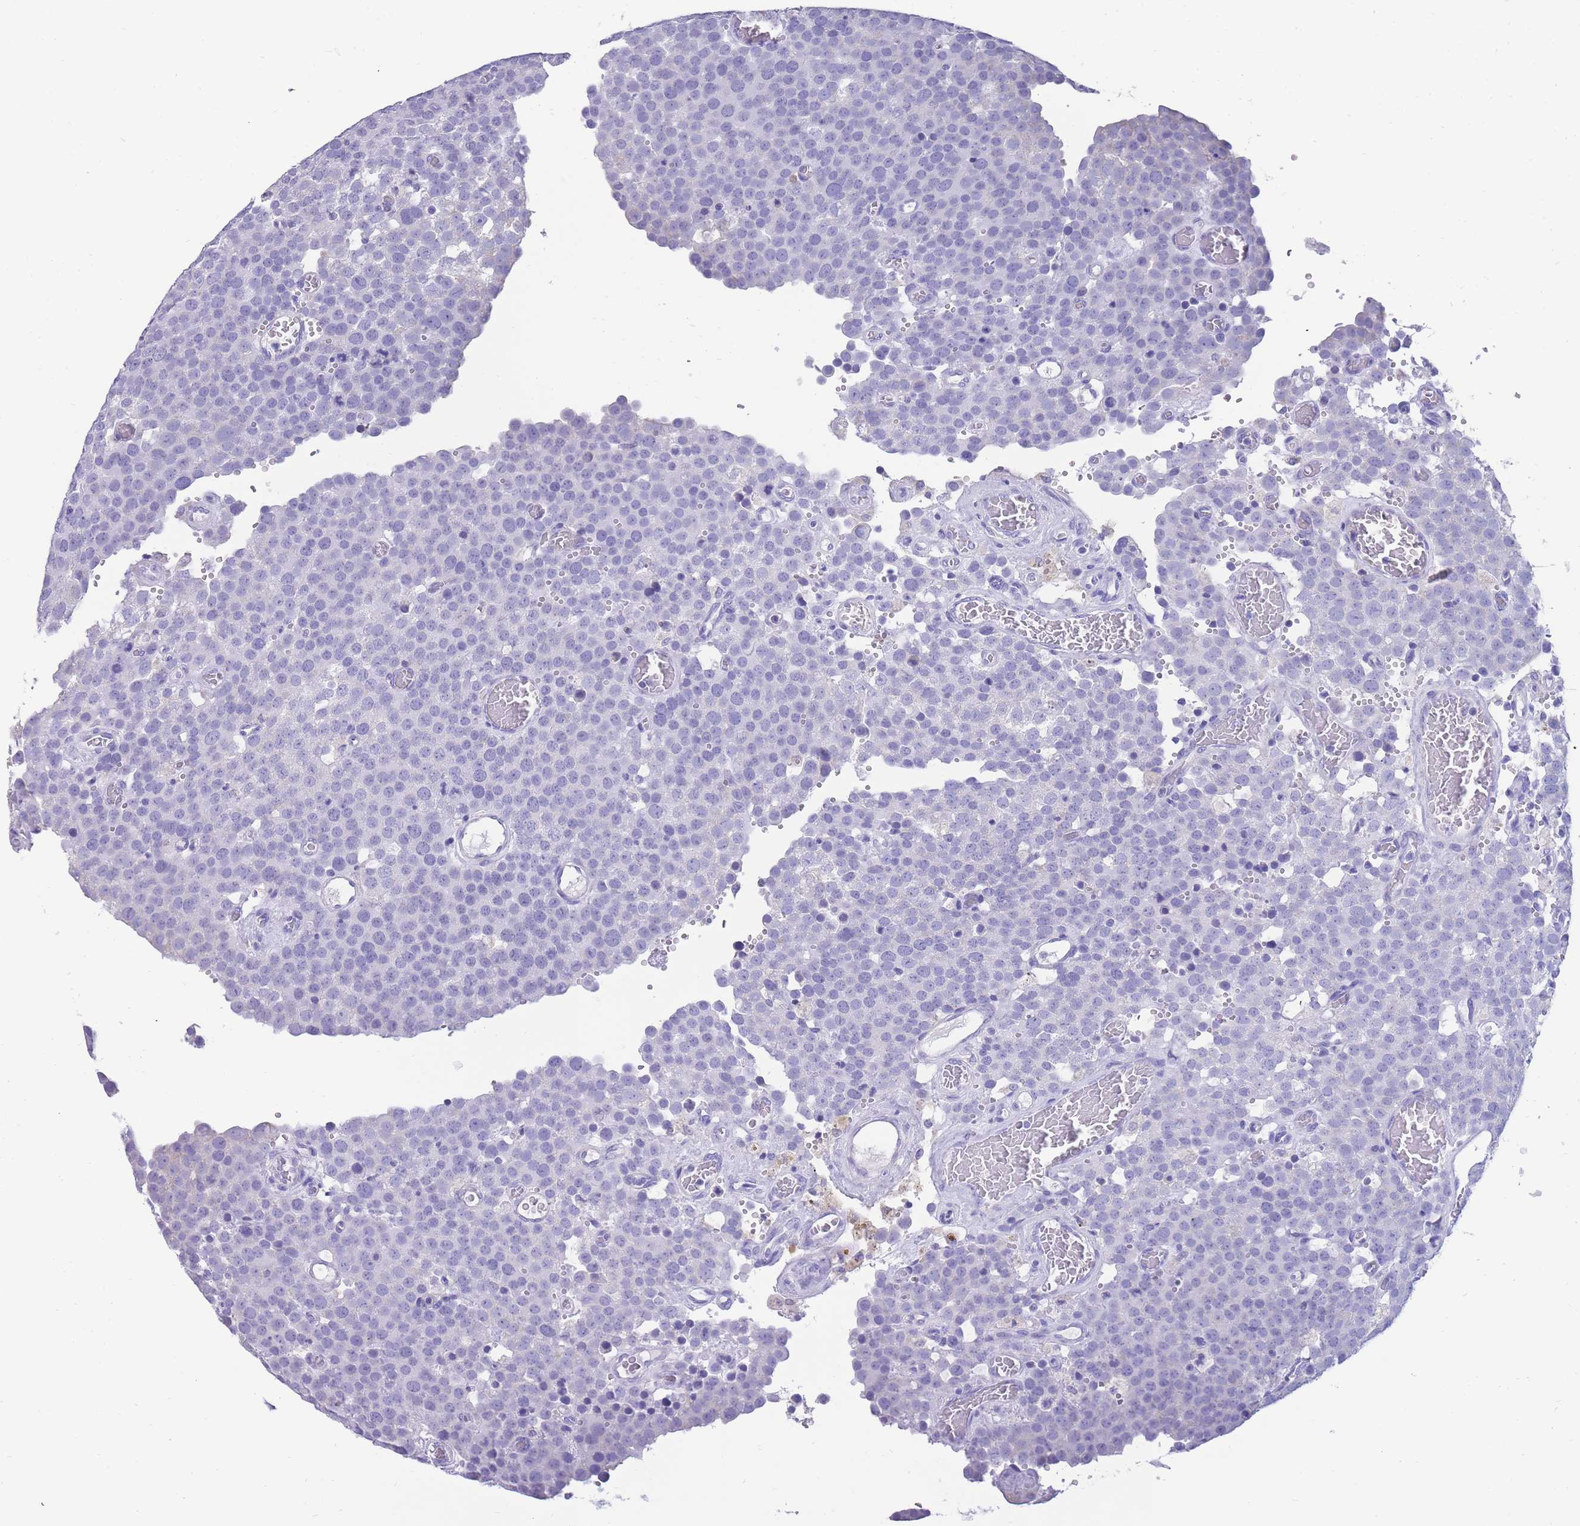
{"staining": {"intensity": "negative", "quantity": "none", "location": "none"}, "tissue": "testis cancer", "cell_type": "Tumor cells", "image_type": "cancer", "snomed": [{"axis": "morphology", "description": "Normal tissue, NOS"}, {"axis": "morphology", "description": "Seminoma, NOS"}, {"axis": "topography", "description": "Testis"}], "caption": "Histopathology image shows no protein expression in tumor cells of testis cancer tissue. Nuclei are stained in blue.", "gene": "INTS2", "patient": {"sex": "male", "age": 71}}